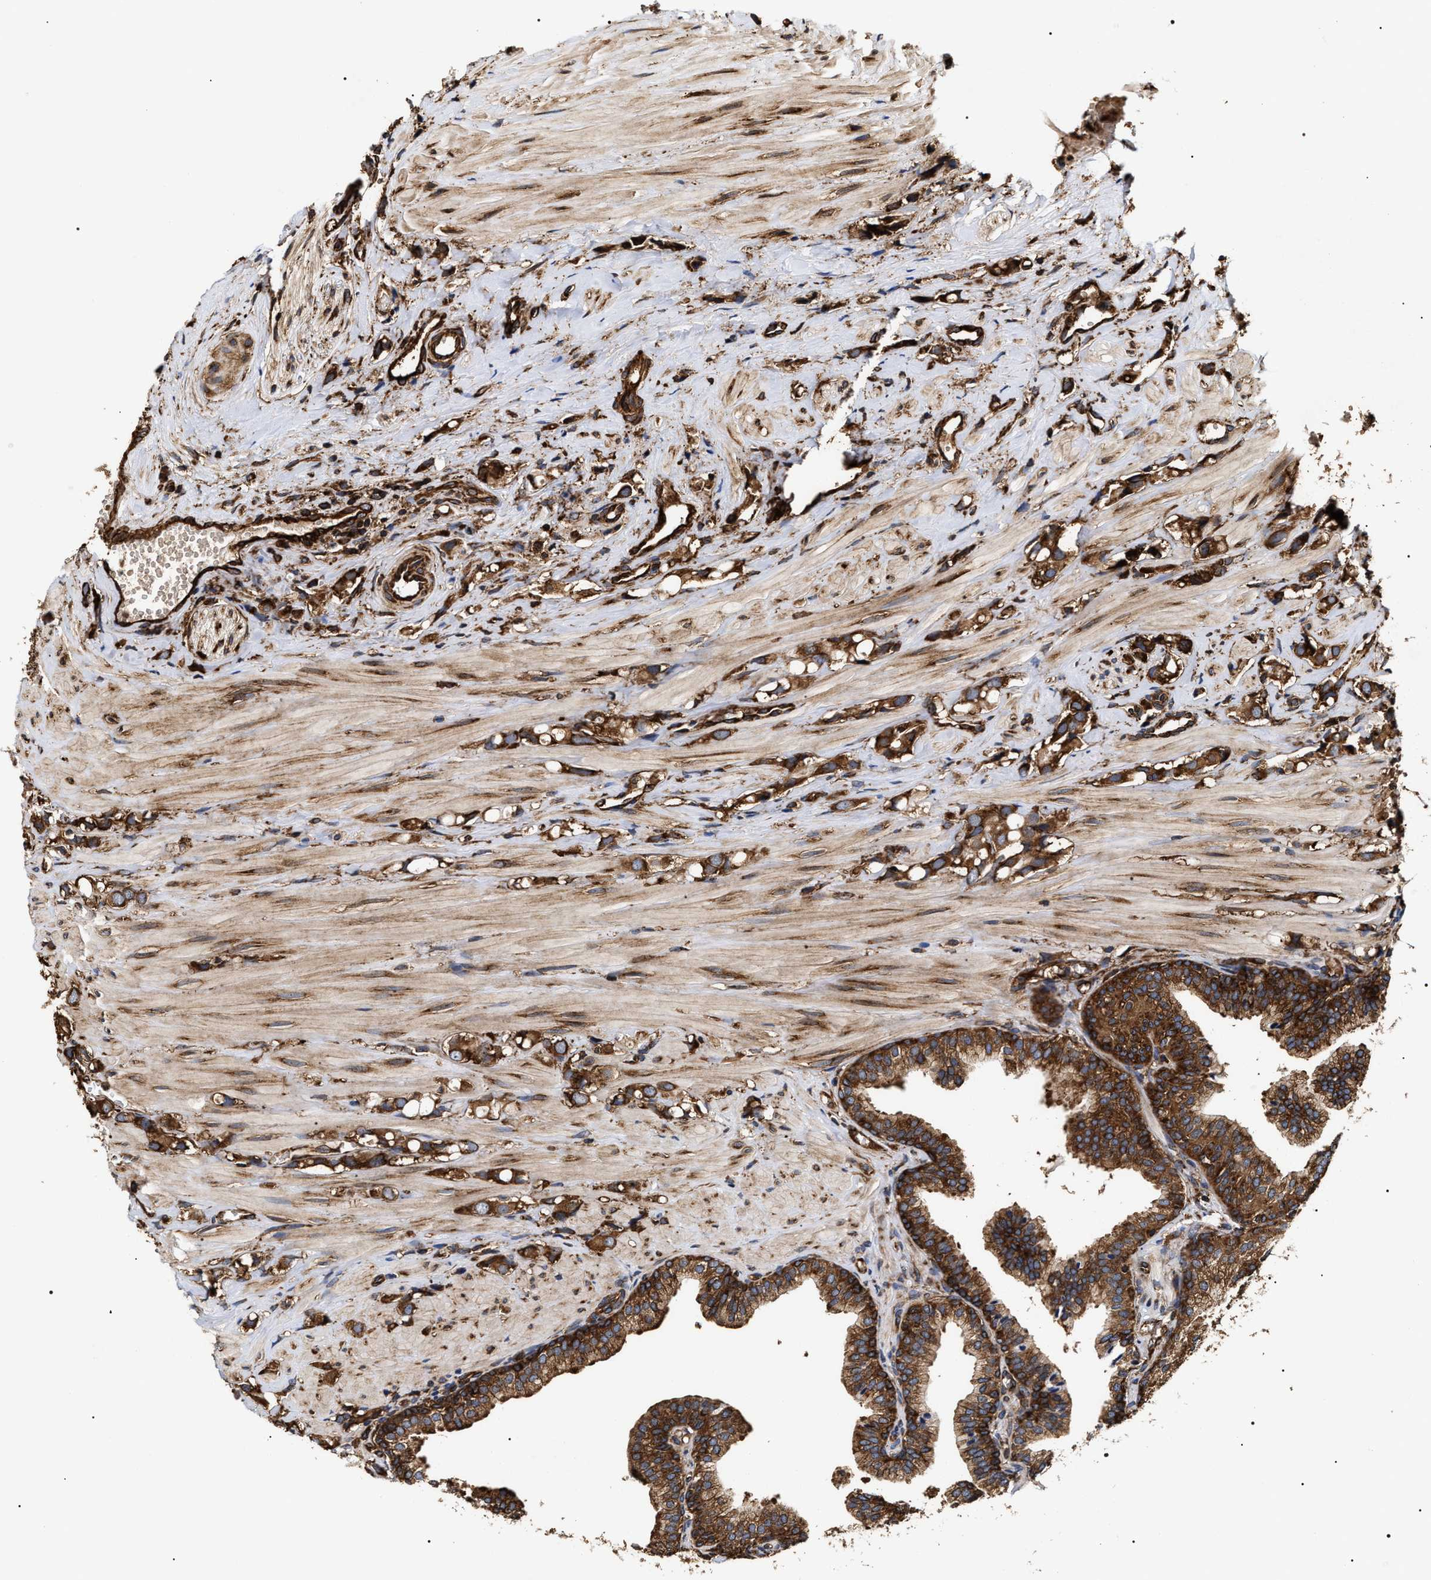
{"staining": {"intensity": "strong", "quantity": ">75%", "location": "cytoplasmic/membranous"}, "tissue": "prostate cancer", "cell_type": "Tumor cells", "image_type": "cancer", "snomed": [{"axis": "morphology", "description": "Adenocarcinoma, High grade"}, {"axis": "topography", "description": "Prostate"}], "caption": "Immunohistochemistry micrograph of neoplastic tissue: adenocarcinoma (high-grade) (prostate) stained using immunohistochemistry exhibits high levels of strong protein expression localized specifically in the cytoplasmic/membranous of tumor cells, appearing as a cytoplasmic/membranous brown color.", "gene": "SERBP1", "patient": {"sex": "male", "age": 52}}